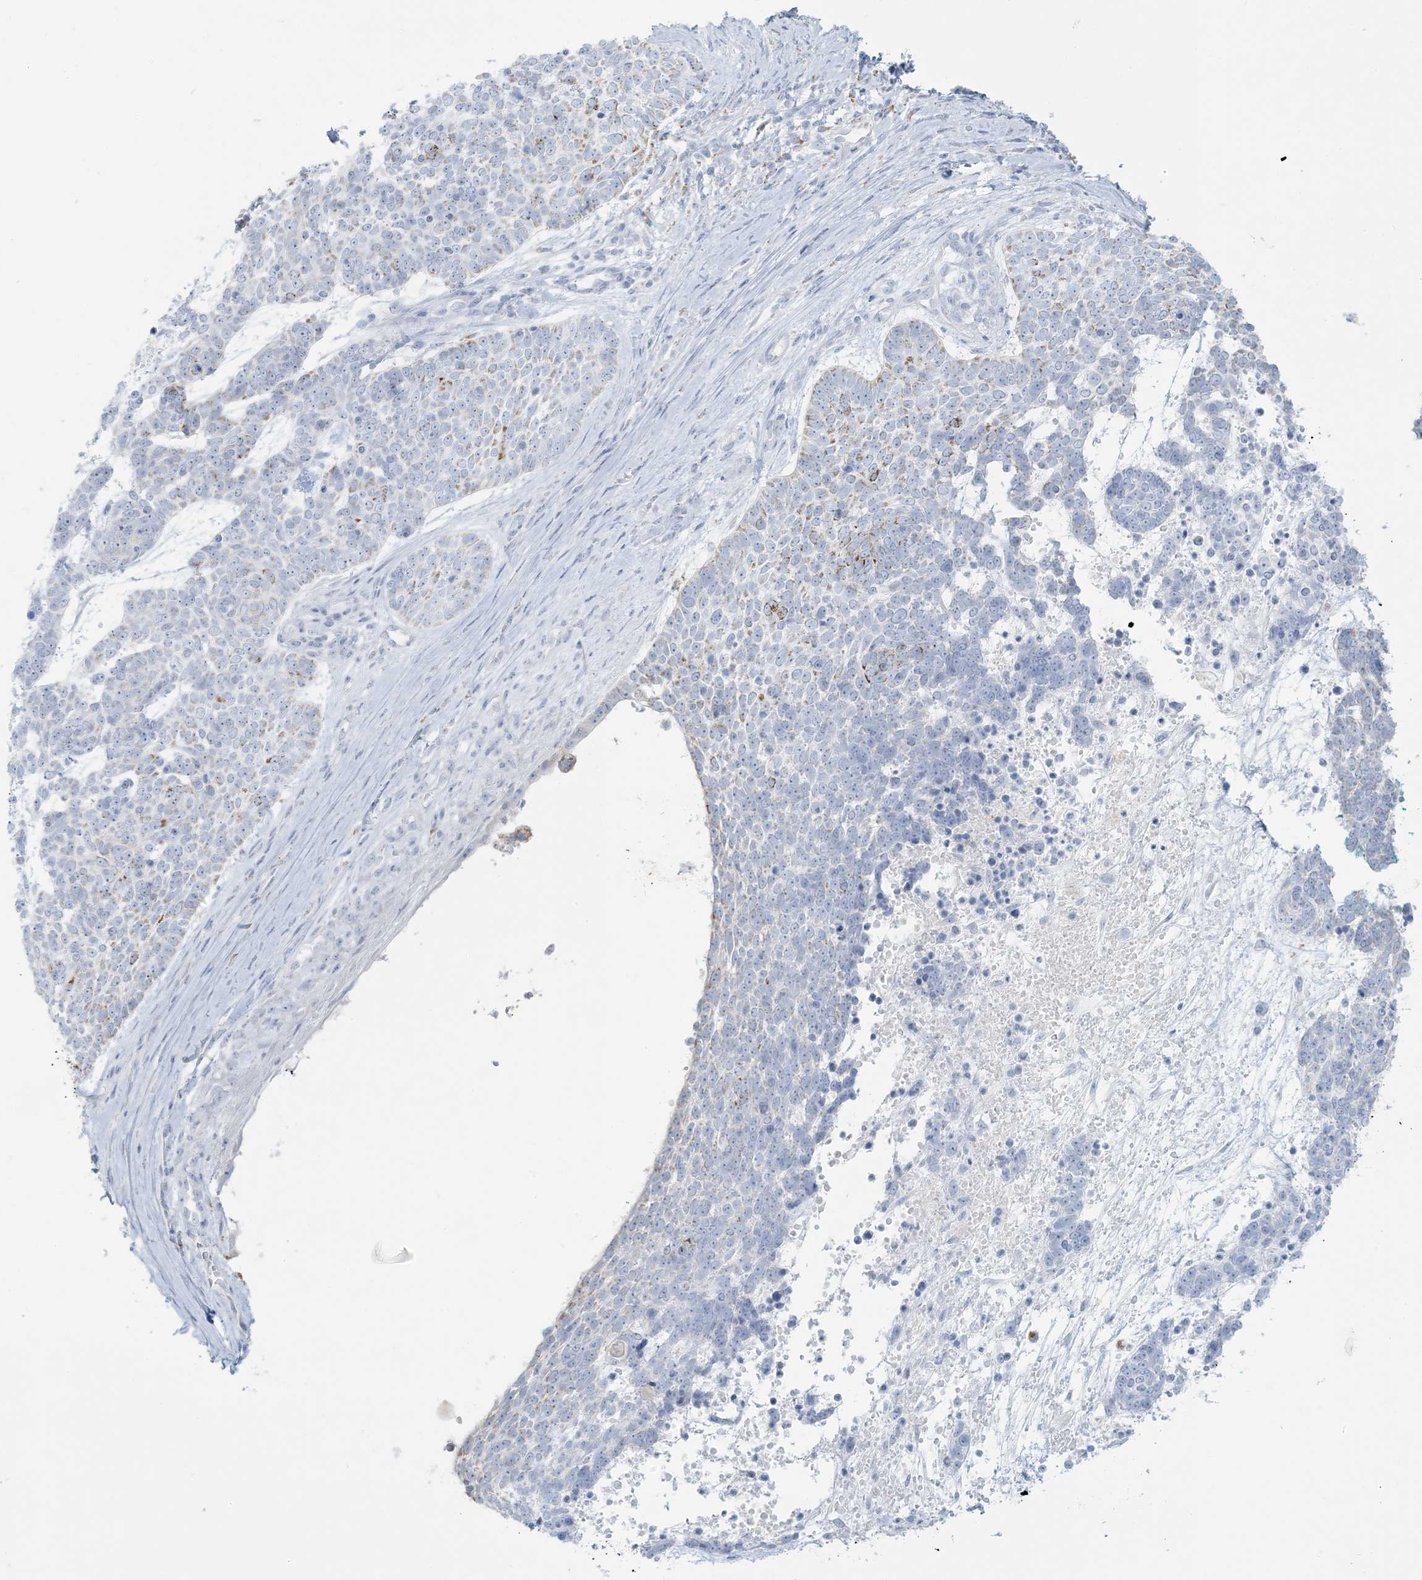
{"staining": {"intensity": "negative", "quantity": "none", "location": "none"}, "tissue": "skin cancer", "cell_type": "Tumor cells", "image_type": "cancer", "snomed": [{"axis": "morphology", "description": "Basal cell carcinoma"}, {"axis": "topography", "description": "Skin"}], "caption": "IHC of human skin basal cell carcinoma exhibits no expression in tumor cells.", "gene": "ZDHHC4", "patient": {"sex": "female", "age": 81}}